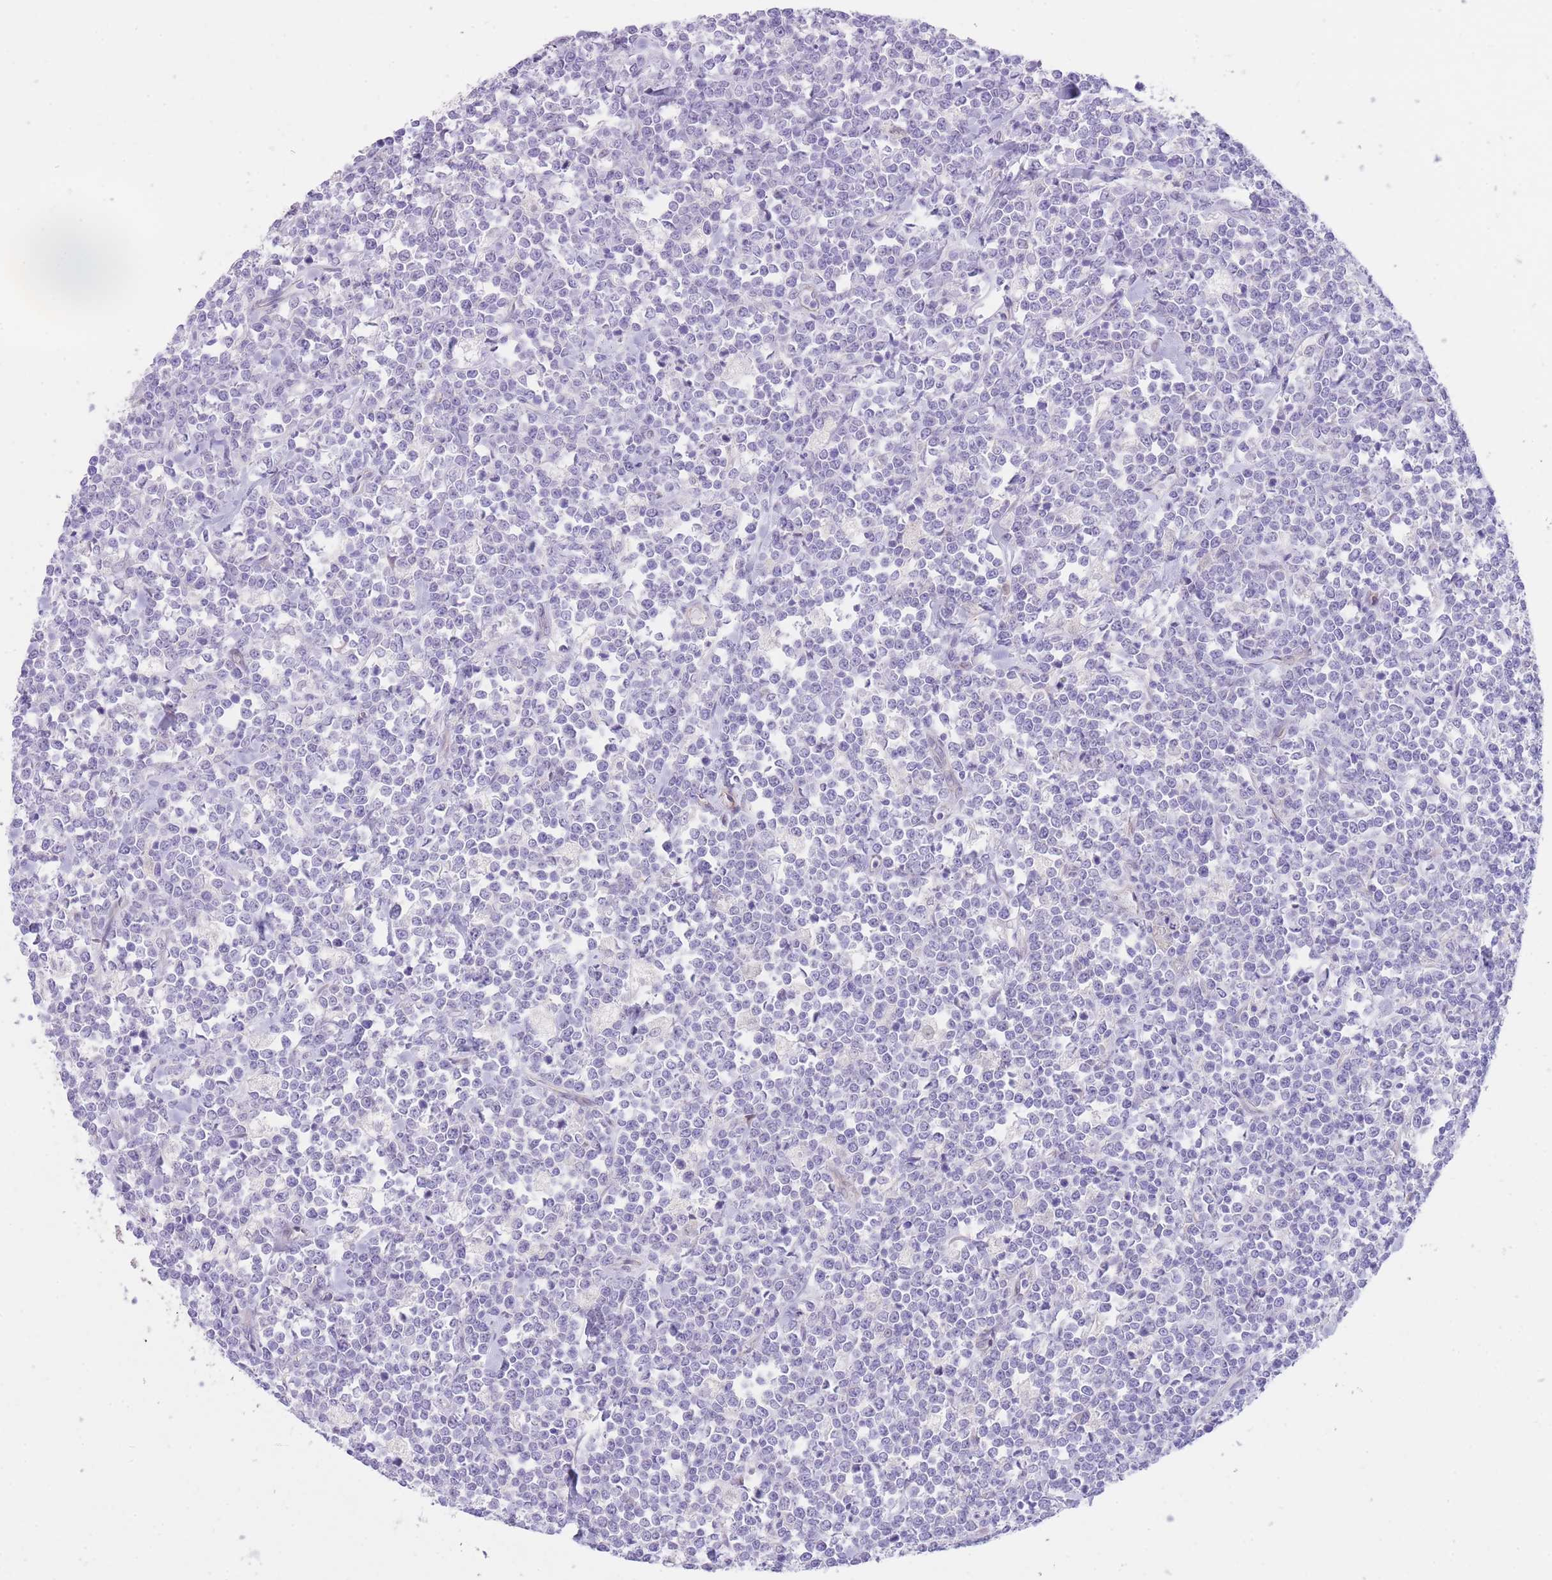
{"staining": {"intensity": "negative", "quantity": "none", "location": "none"}, "tissue": "lymphoma", "cell_type": "Tumor cells", "image_type": "cancer", "snomed": [{"axis": "morphology", "description": "Malignant lymphoma, non-Hodgkin's type, High grade"}, {"axis": "topography", "description": "Small intestine"}, {"axis": "topography", "description": "Colon"}], "caption": "Immunohistochemistry (IHC) of lymphoma exhibits no positivity in tumor cells.", "gene": "QTRT1", "patient": {"sex": "male", "age": 8}}